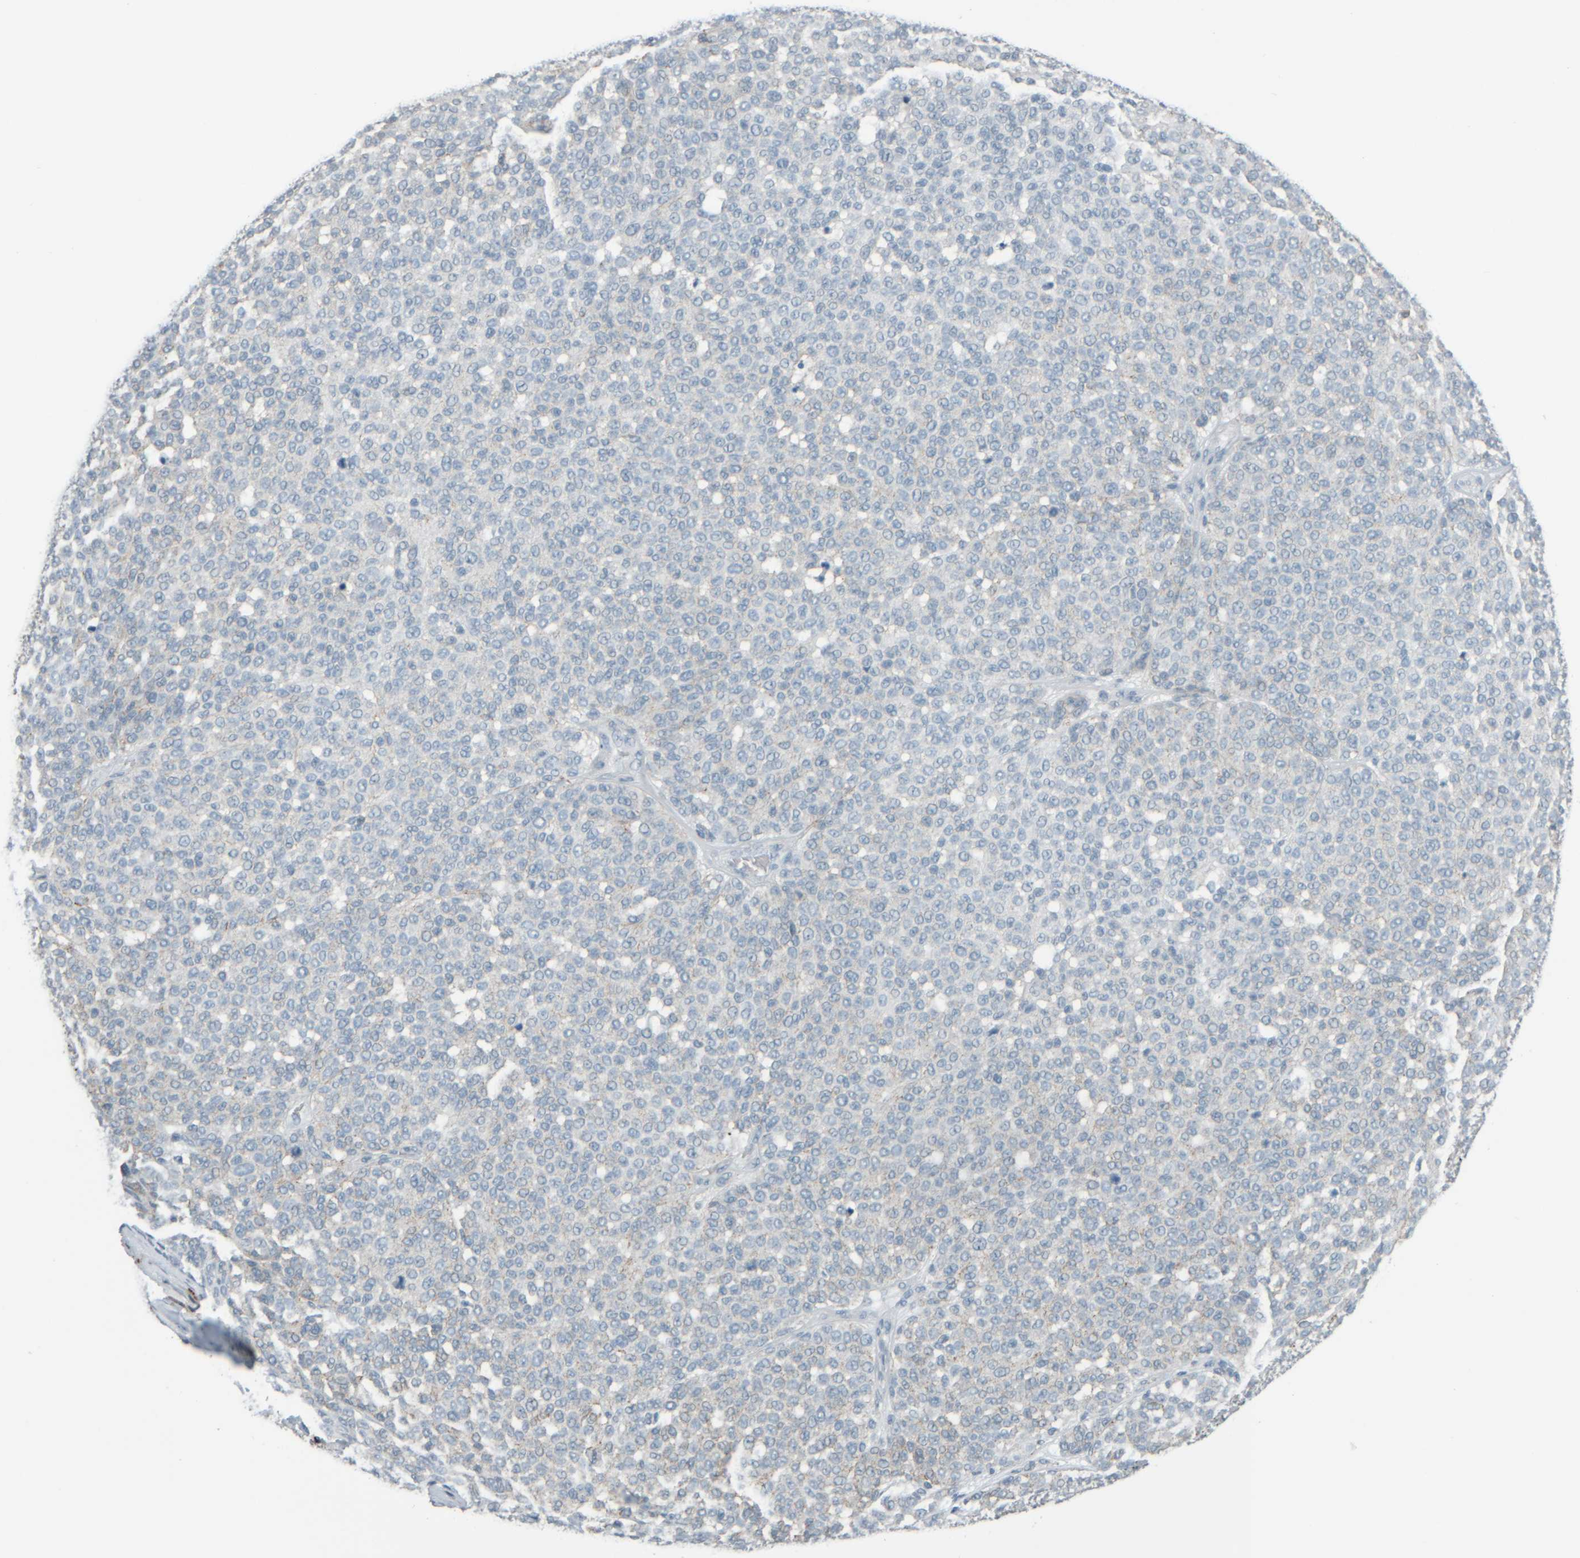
{"staining": {"intensity": "negative", "quantity": "none", "location": "none"}, "tissue": "melanoma", "cell_type": "Tumor cells", "image_type": "cancer", "snomed": [{"axis": "morphology", "description": "Malignant melanoma, NOS"}, {"axis": "topography", "description": "Skin"}], "caption": "This is an immunohistochemistry photomicrograph of malignant melanoma. There is no positivity in tumor cells.", "gene": "TPSAB1", "patient": {"sex": "male", "age": 59}}